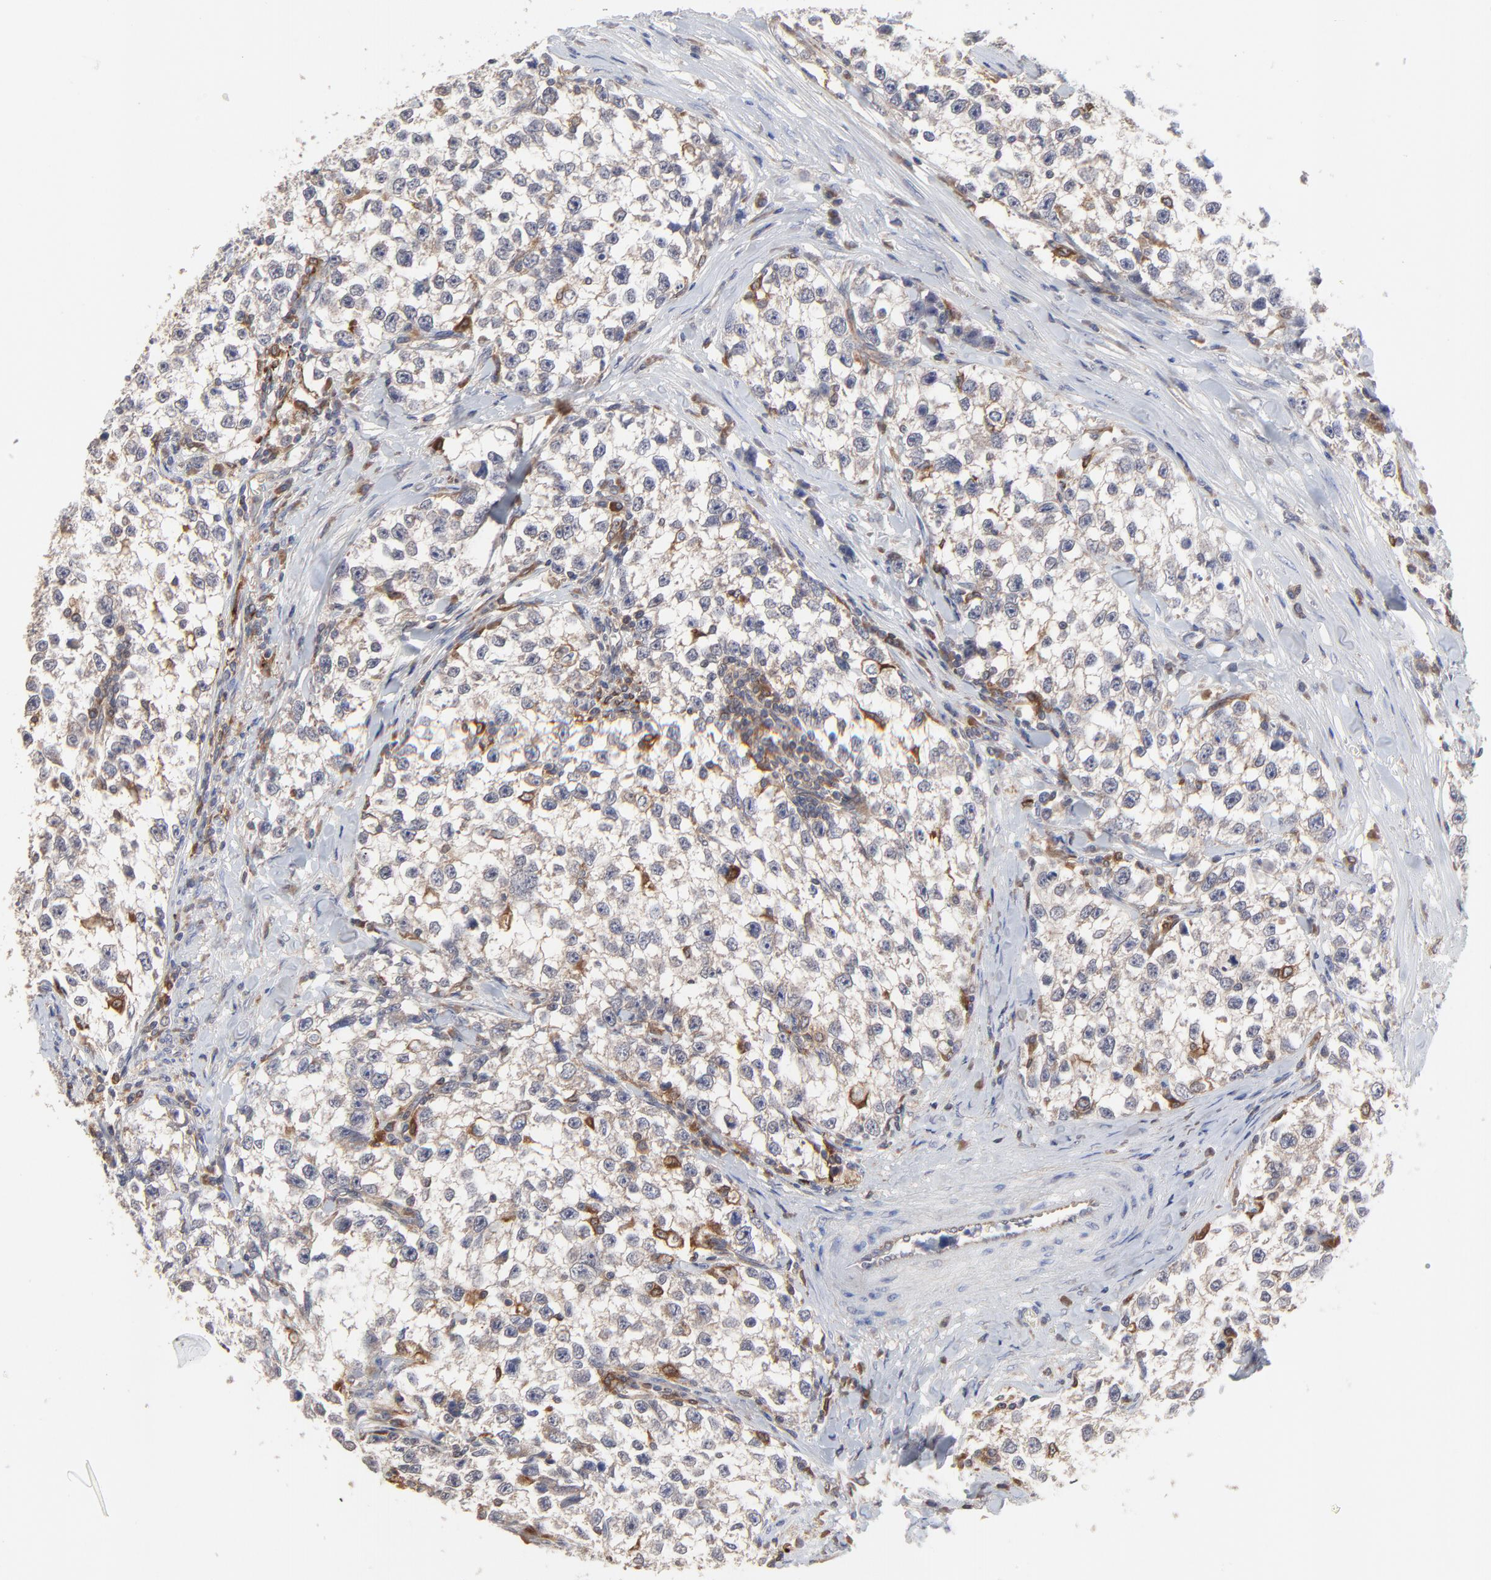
{"staining": {"intensity": "weak", "quantity": "25%-75%", "location": "cytoplasmic/membranous"}, "tissue": "testis cancer", "cell_type": "Tumor cells", "image_type": "cancer", "snomed": [{"axis": "morphology", "description": "Seminoma, NOS"}, {"axis": "morphology", "description": "Carcinoma, Embryonal, NOS"}, {"axis": "topography", "description": "Testis"}], "caption": "IHC of testis cancer (embryonal carcinoma) reveals low levels of weak cytoplasmic/membranous staining in approximately 25%-75% of tumor cells.", "gene": "RAB9A", "patient": {"sex": "male", "age": 30}}